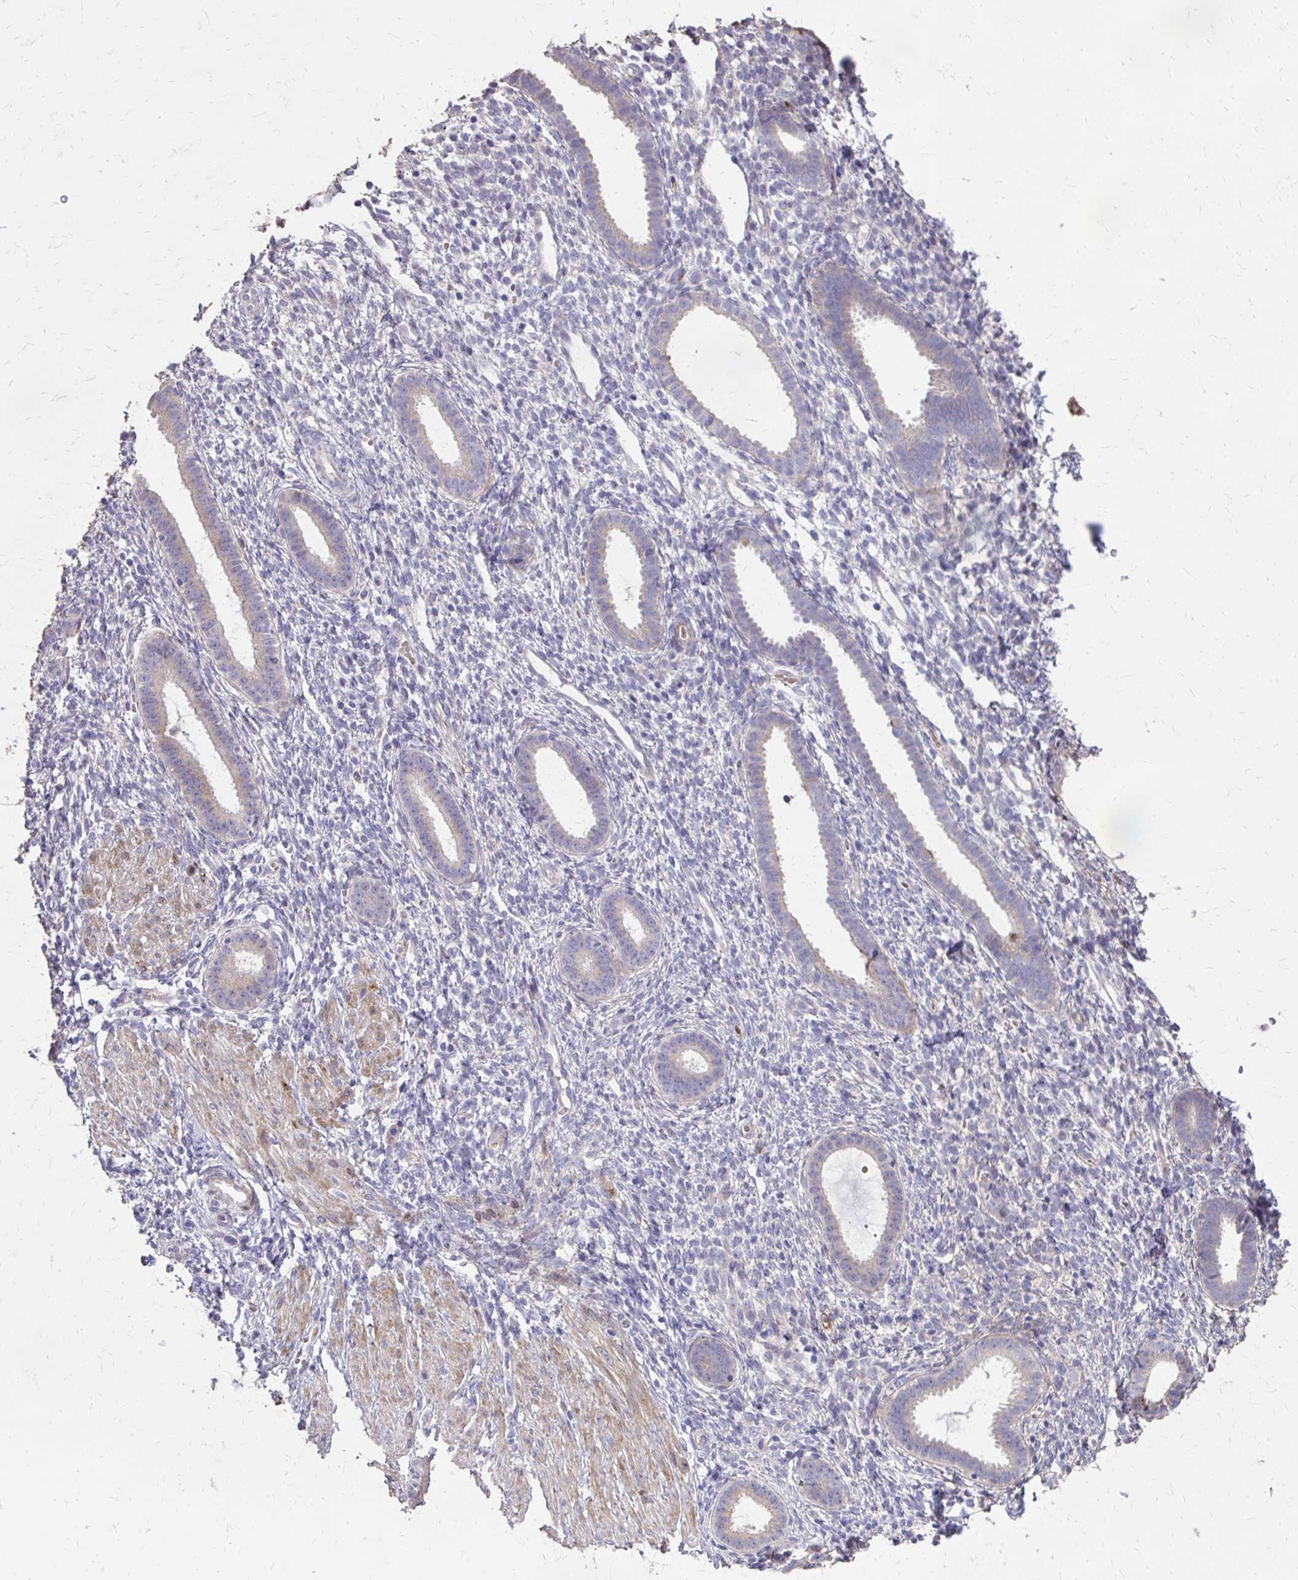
{"staining": {"intensity": "negative", "quantity": "none", "location": "none"}, "tissue": "endometrium", "cell_type": "Cells in endometrial stroma", "image_type": "normal", "snomed": [{"axis": "morphology", "description": "Normal tissue, NOS"}, {"axis": "topography", "description": "Endometrium"}], "caption": "IHC photomicrograph of normal human endometrium stained for a protein (brown), which shows no positivity in cells in endometrial stroma.", "gene": "MYORG", "patient": {"sex": "female", "age": 36}}